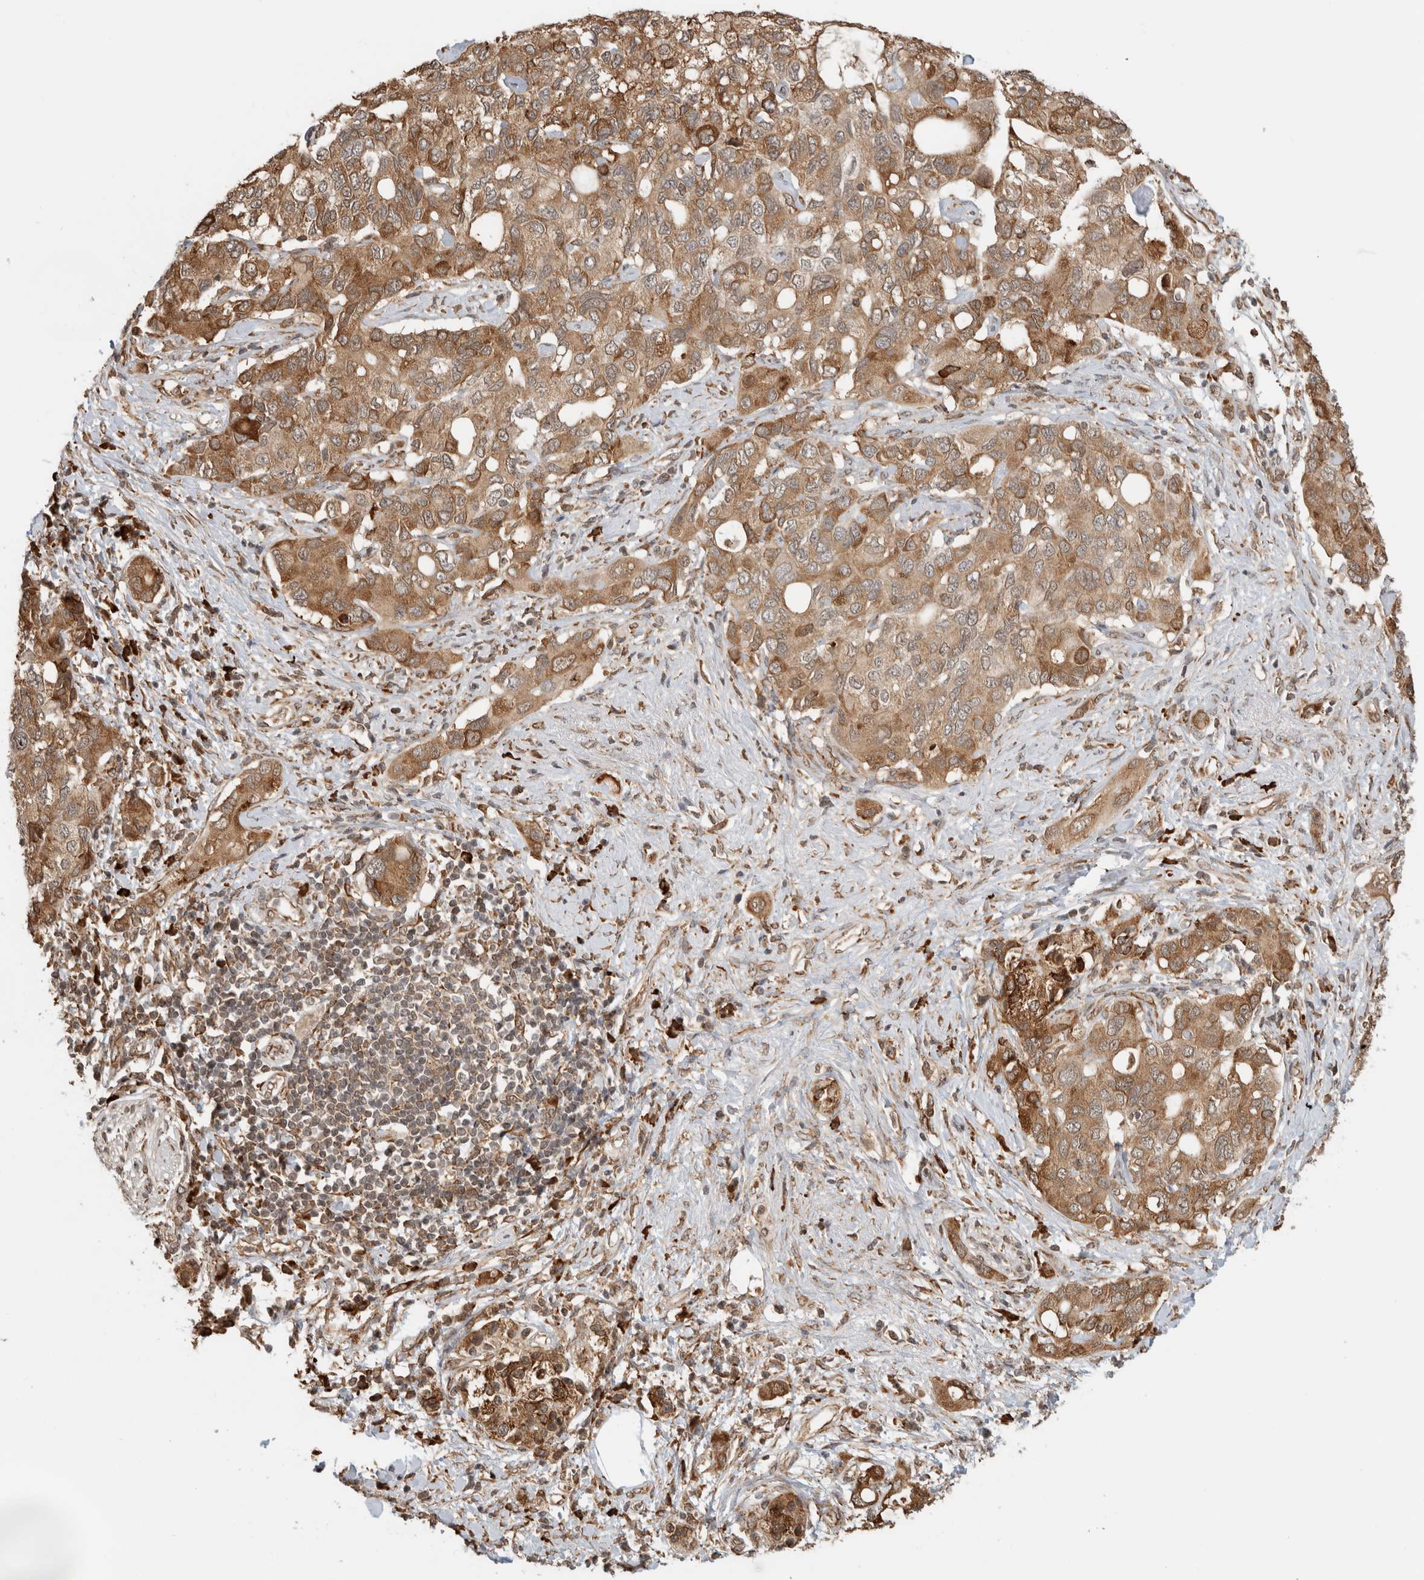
{"staining": {"intensity": "moderate", "quantity": ">75%", "location": "cytoplasmic/membranous"}, "tissue": "pancreatic cancer", "cell_type": "Tumor cells", "image_type": "cancer", "snomed": [{"axis": "morphology", "description": "Adenocarcinoma, NOS"}, {"axis": "topography", "description": "Pancreas"}], "caption": "Pancreatic adenocarcinoma stained with immunohistochemistry (IHC) exhibits moderate cytoplasmic/membranous staining in approximately >75% of tumor cells.", "gene": "MS4A7", "patient": {"sex": "female", "age": 56}}